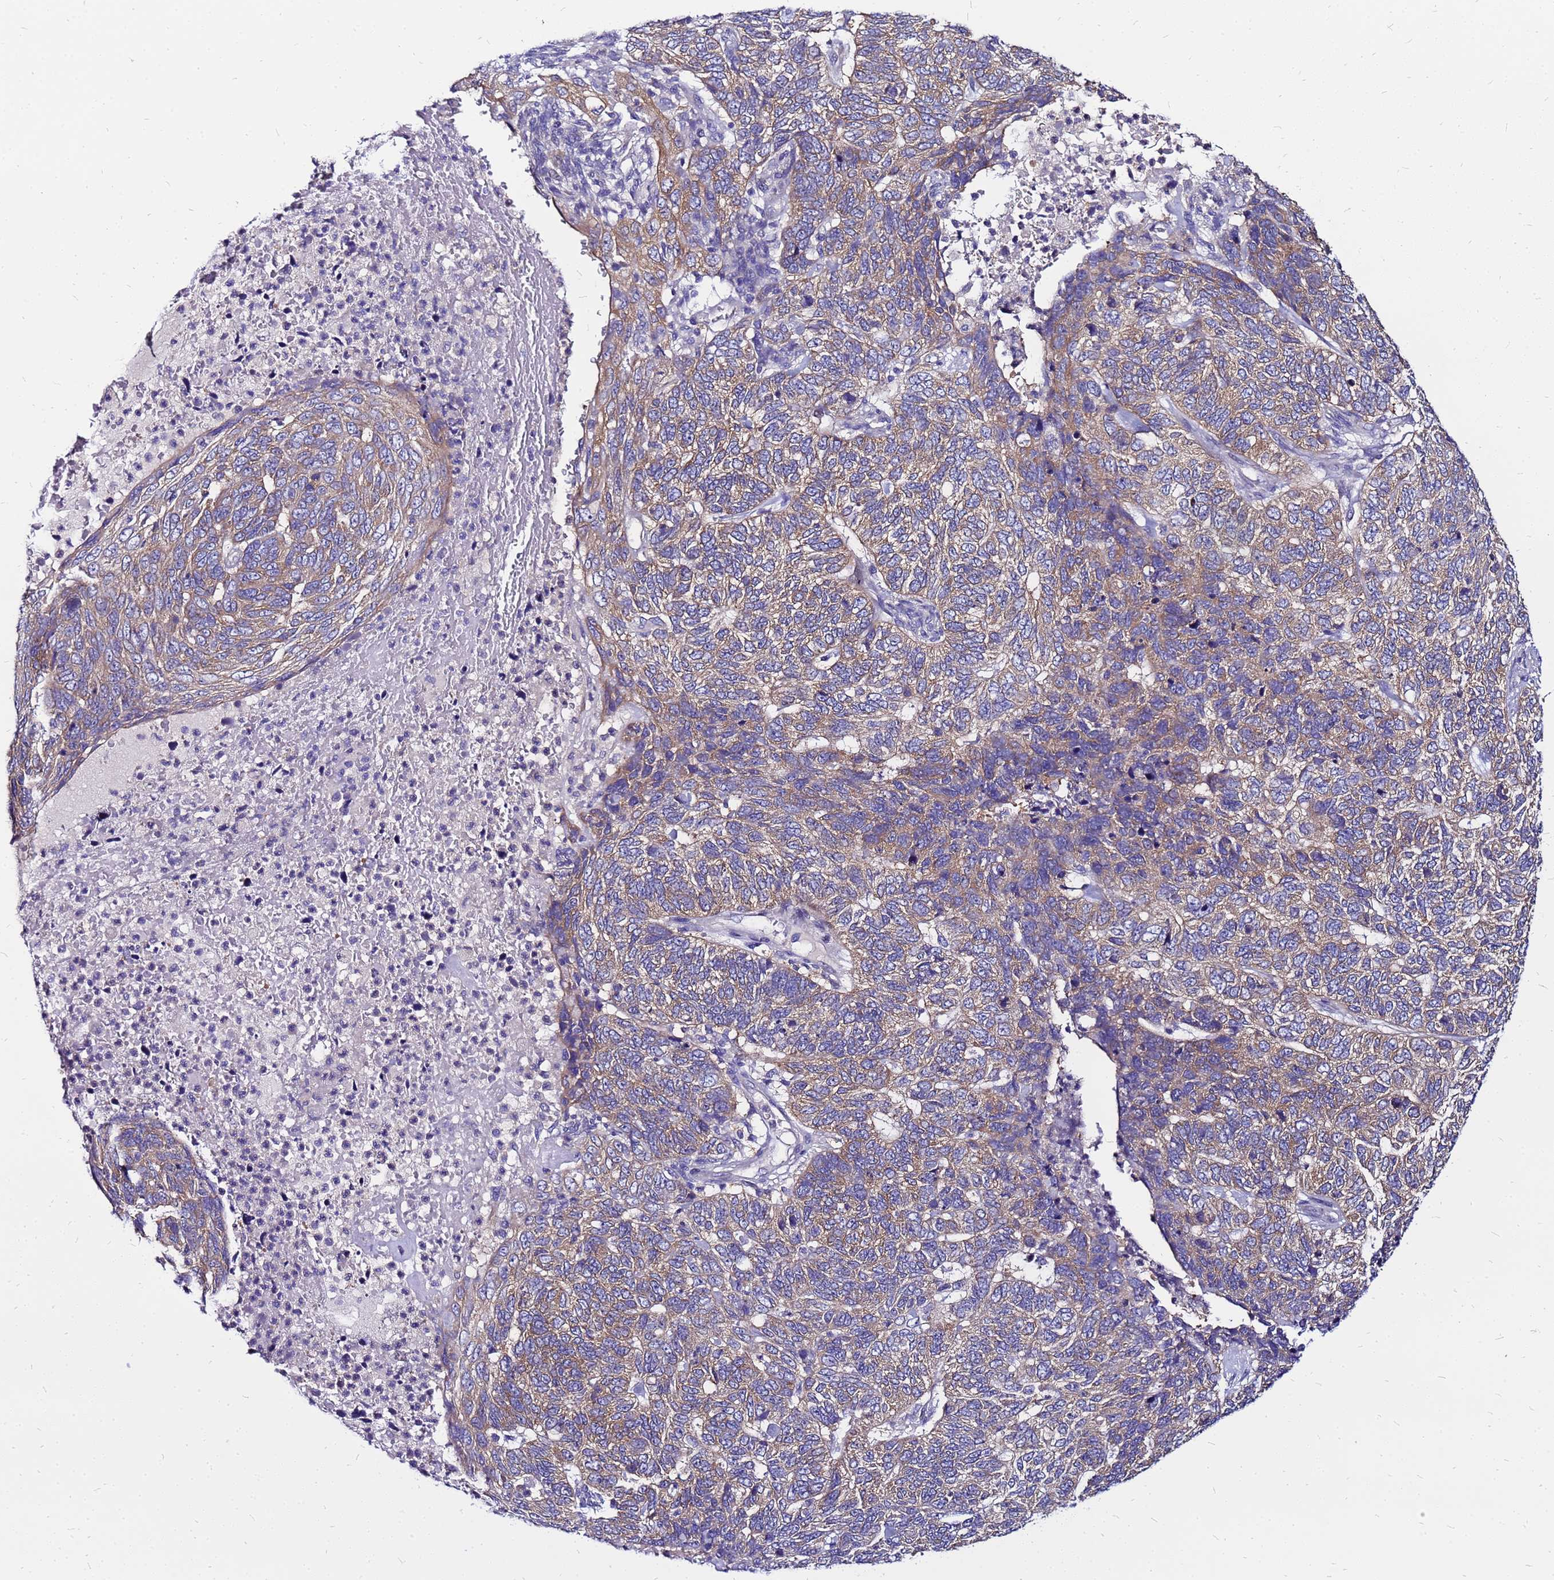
{"staining": {"intensity": "moderate", "quantity": ">75%", "location": "cytoplasmic/membranous"}, "tissue": "skin cancer", "cell_type": "Tumor cells", "image_type": "cancer", "snomed": [{"axis": "morphology", "description": "Basal cell carcinoma"}, {"axis": "topography", "description": "Skin"}], "caption": "A high-resolution histopathology image shows IHC staining of skin basal cell carcinoma, which shows moderate cytoplasmic/membranous expression in about >75% of tumor cells.", "gene": "ARHGEF5", "patient": {"sex": "female", "age": 65}}